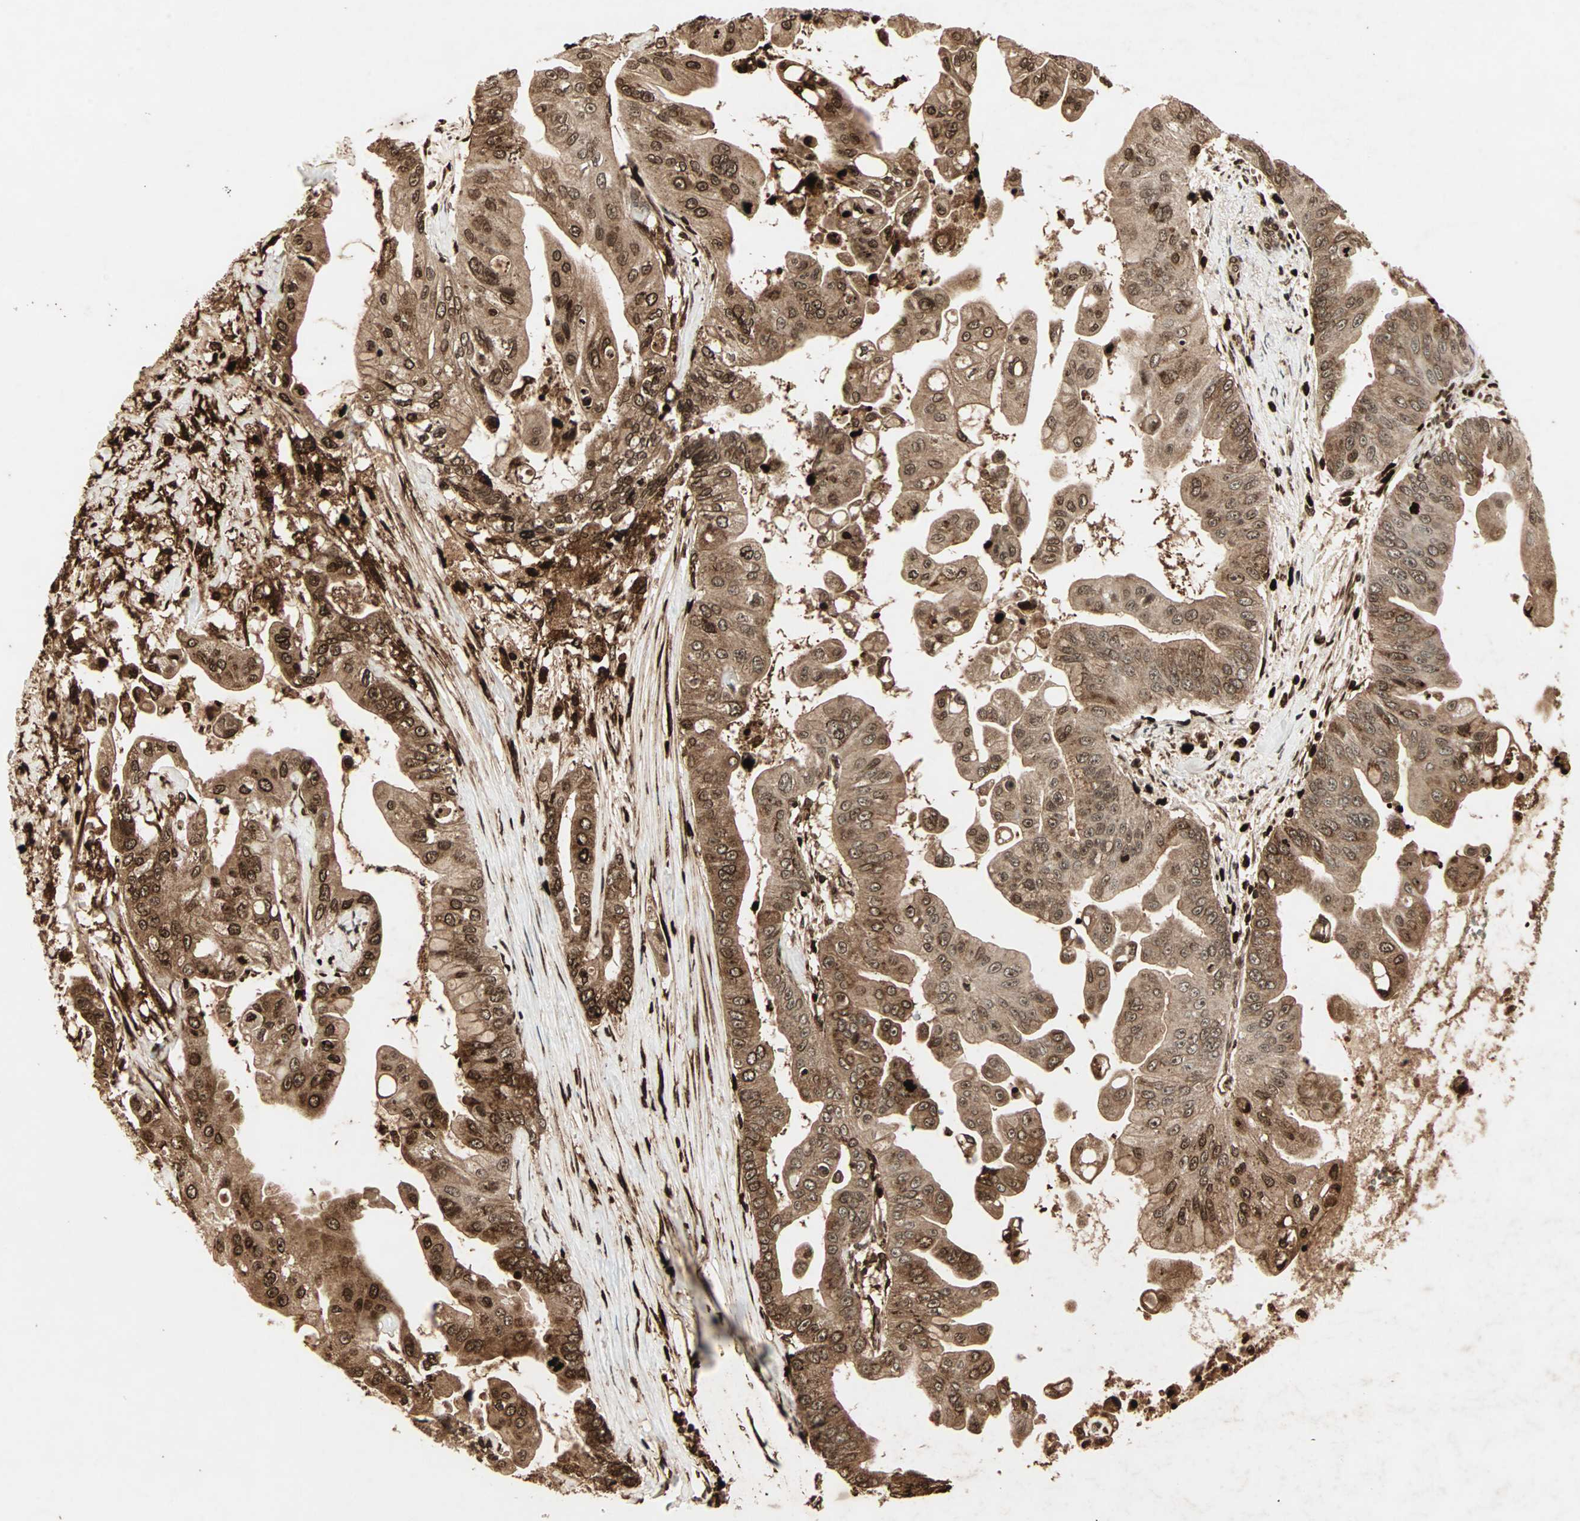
{"staining": {"intensity": "strong", "quantity": ">75%", "location": "cytoplasmic/membranous,nuclear"}, "tissue": "pancreatic cancer", "cell_type": "Tumor cells", "image_type": "cancer", "snomed": [{"axis": "morphology", "description": "Adenocarcinoma, NOS"}, {"axis": "topography", "description": "Pancreas"}], "caption": "The immunohistochemical stain highlights strong cytoplasmic/membranous and nuclear expression in tumor cells of pancreatic cancer (adenocarcinoma) tissue. The staining was performed using DAB (3,3'-diaminobenzidine), with brown indicating positive protein expression. Nuclei are stained blue with hematoxylin.", "gene": "RFFL", "patient": {"sex": "female", "age": 75}}